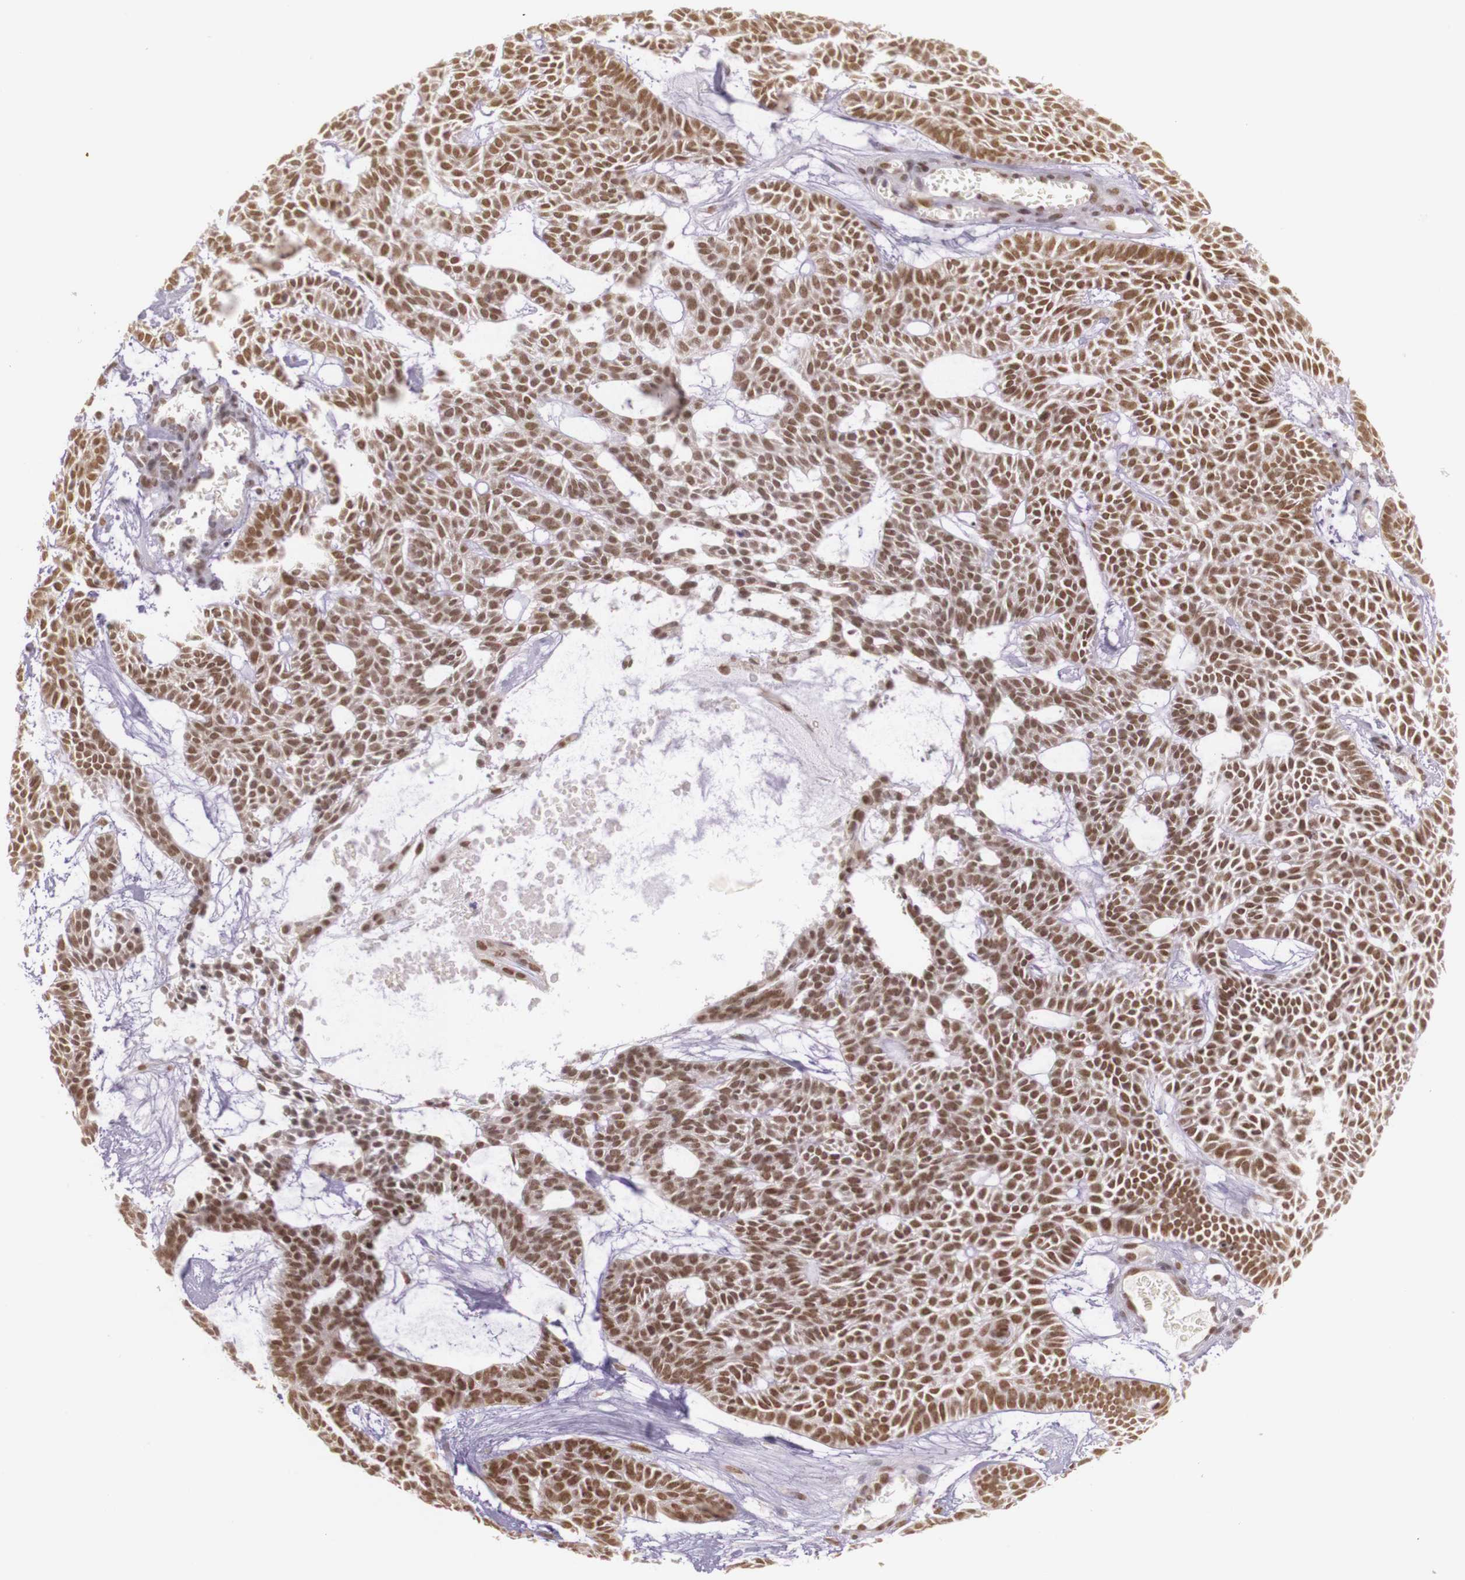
{"staining": {"intensity": "moderate", "quantity": ">75%", "location": "nuclear"}, "tissue": "skin cancer", "cell_type": "Tumor cells", "image_type": "cancer", "snomed": [{"axis": "morphology", "description": "Basal cell carcinoma"}, {"axis": "topography", "description": "Skin"}], "caption": "The image exhibits staining of skin cancer, revealing moderate nuclear protein staining (brown color) within tumor cells. (IHC, brightfield microscopy, high magnification).", "gene": "WDR13", "patient": {"sex": "male", "age": 75}}